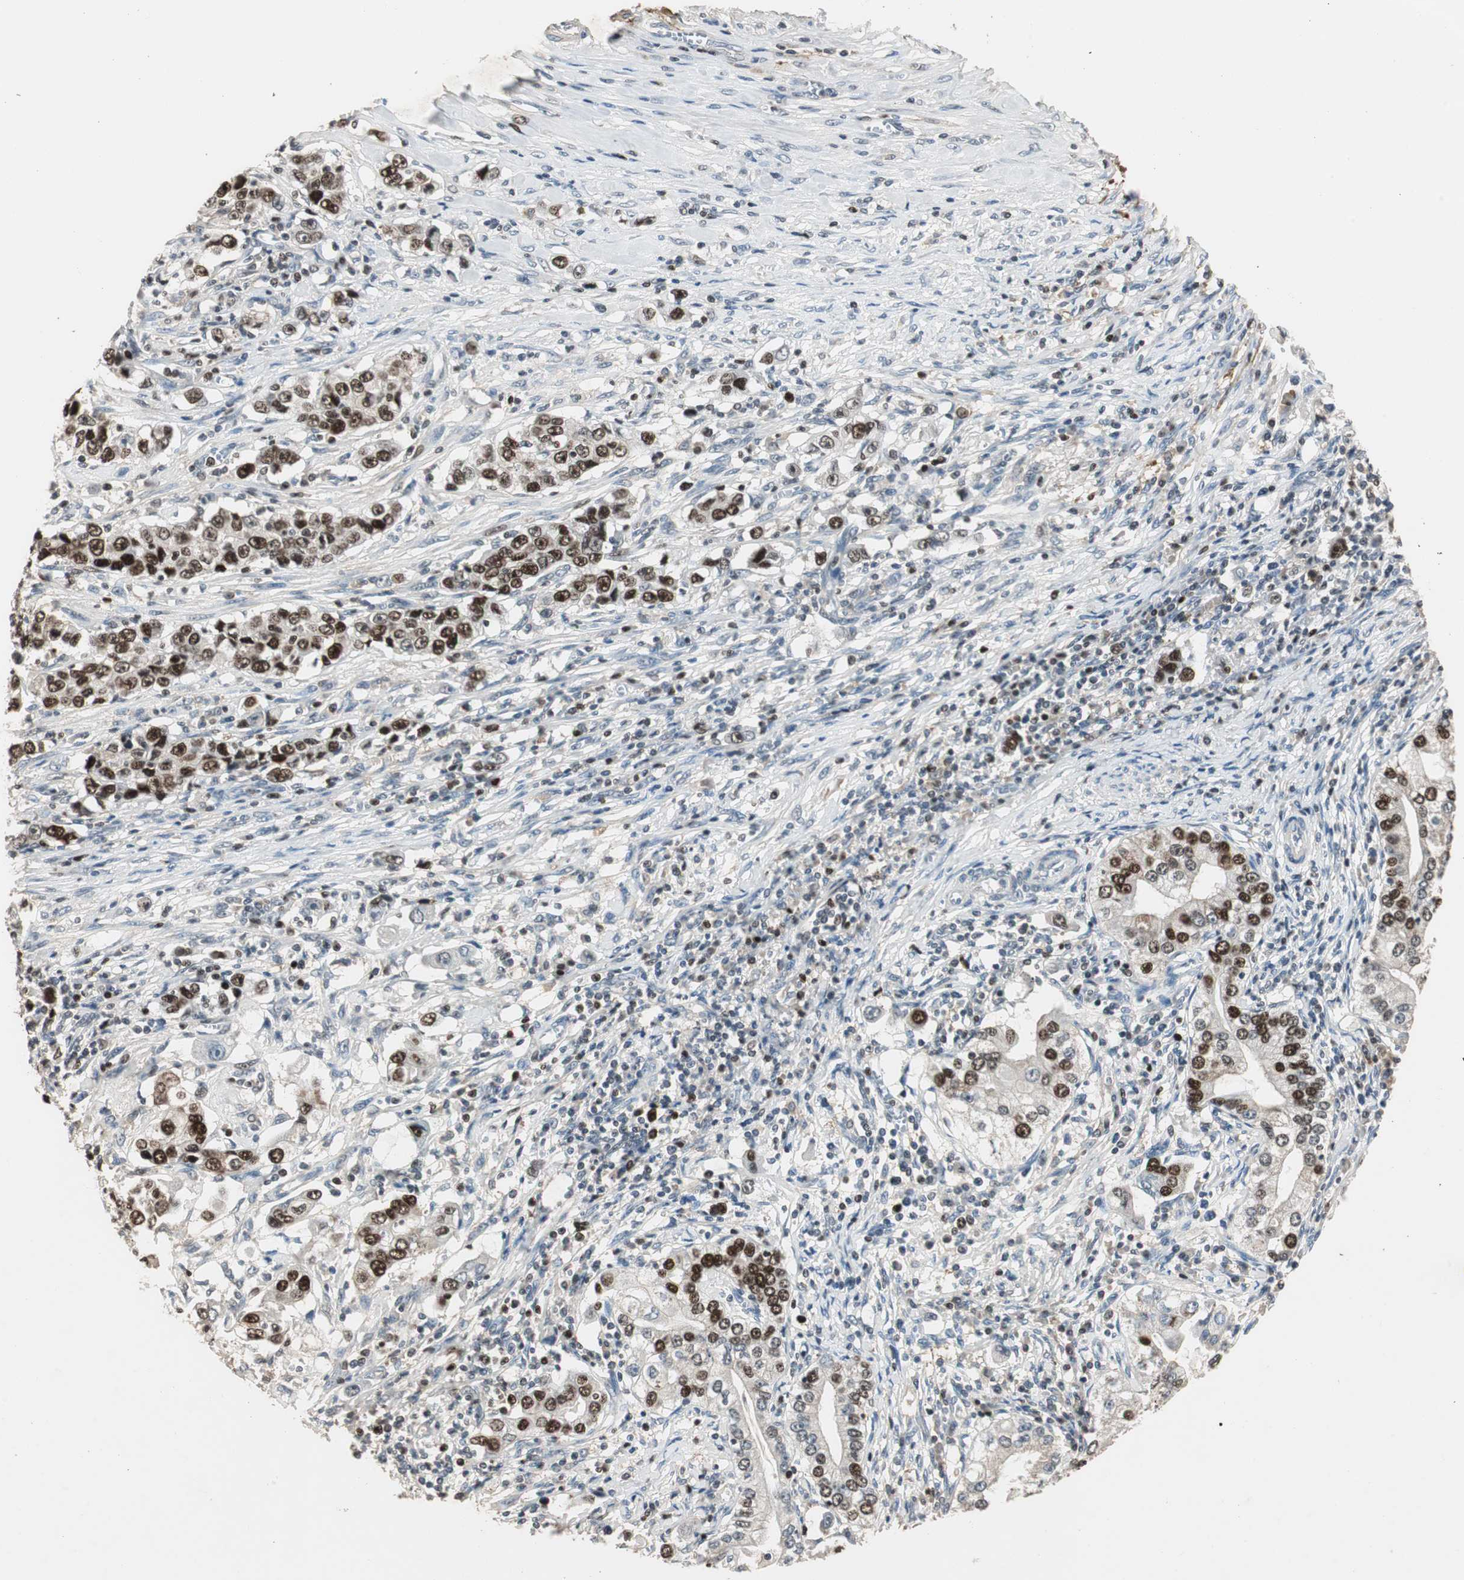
{"staining": {"intensity": "strong", "quantity": ">75%", "location": "nuclear"}, "tissue": "stomach cancer", "cell_type": "Tumor cells", "image_type": "cancer", "snomed": [{"axis": "morphology", "description": "Adenocarcinoma, NOS"}, {"axis": "topography", "description": "Stomach, lower"}], "caption": "Immunohistochemistry of stomach adenocarcinoma exhibits high levels of strong nuclear positivity in about >75% of tumor cells.", "gene": "FEN1", "patient": {"sex": "female", "age": 72}}